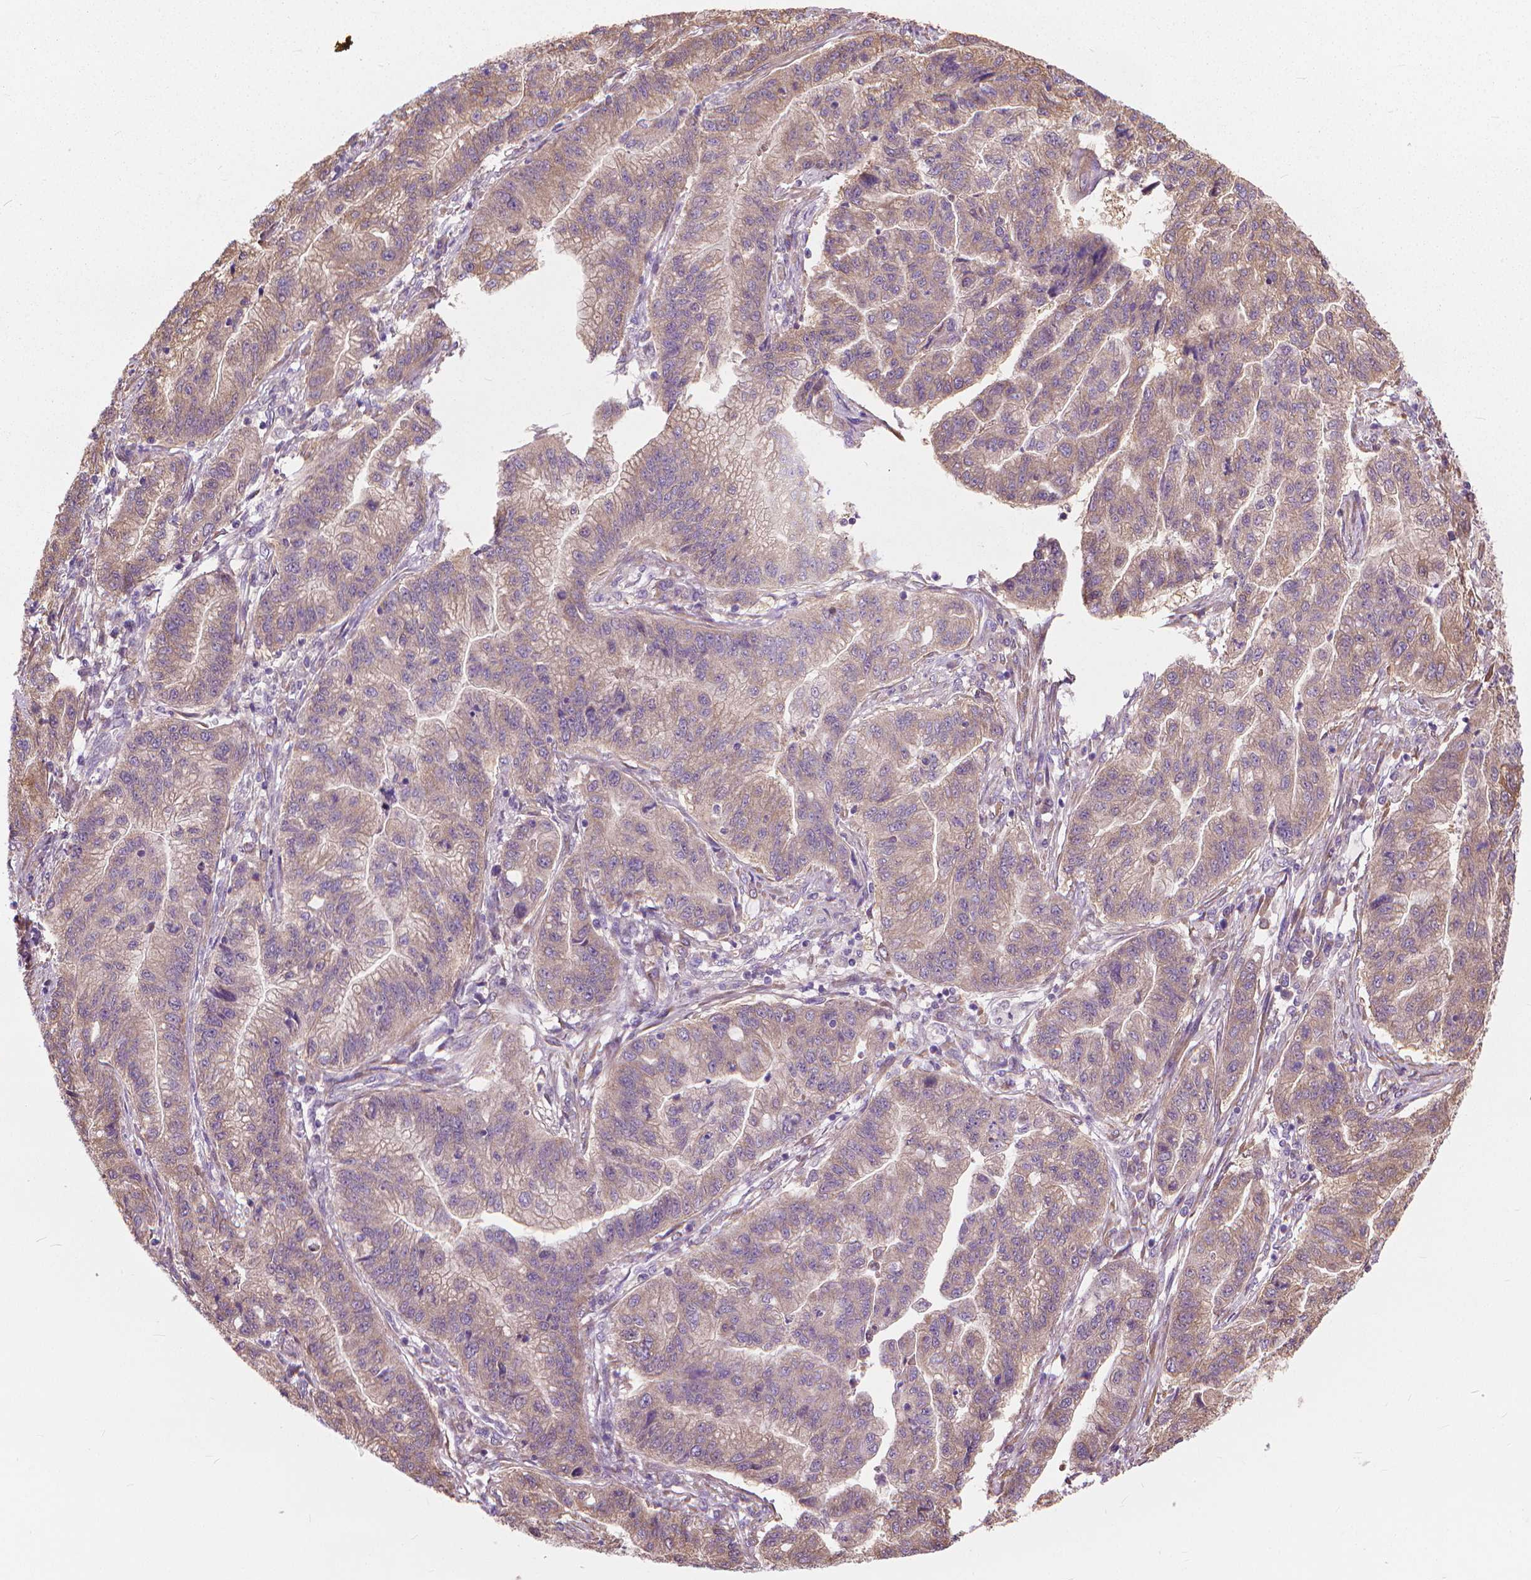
{"staining": {"intensity": "weak", "quantity": "25%-75%", "location": "cytoplasmic/membranous"}, "tissue": "stomach cancer", "cell_type": "Tumor cells", "image_type": "cancer", "snomed": [{"axis": "morphology", "description": "Adenocarcinoma, NOS"}, {"axis": "topography", "description": "Stomach"}], "caption": "High-magnification brightfield microscopy of adenocarcinoma (stomach) stained with DAB (brown) and counterstained with hematoxylin (blue). tumor cells exhibit weak cytoplasmic/membranous staining is identified in approximately25%-75% of cells. (Stains: DAB in brown, nuclei in blue, Microscopy: brightfield microscopy at high magnification).", "gene": "NUDT1", "patient": {"sex": "male", "age": 83}}